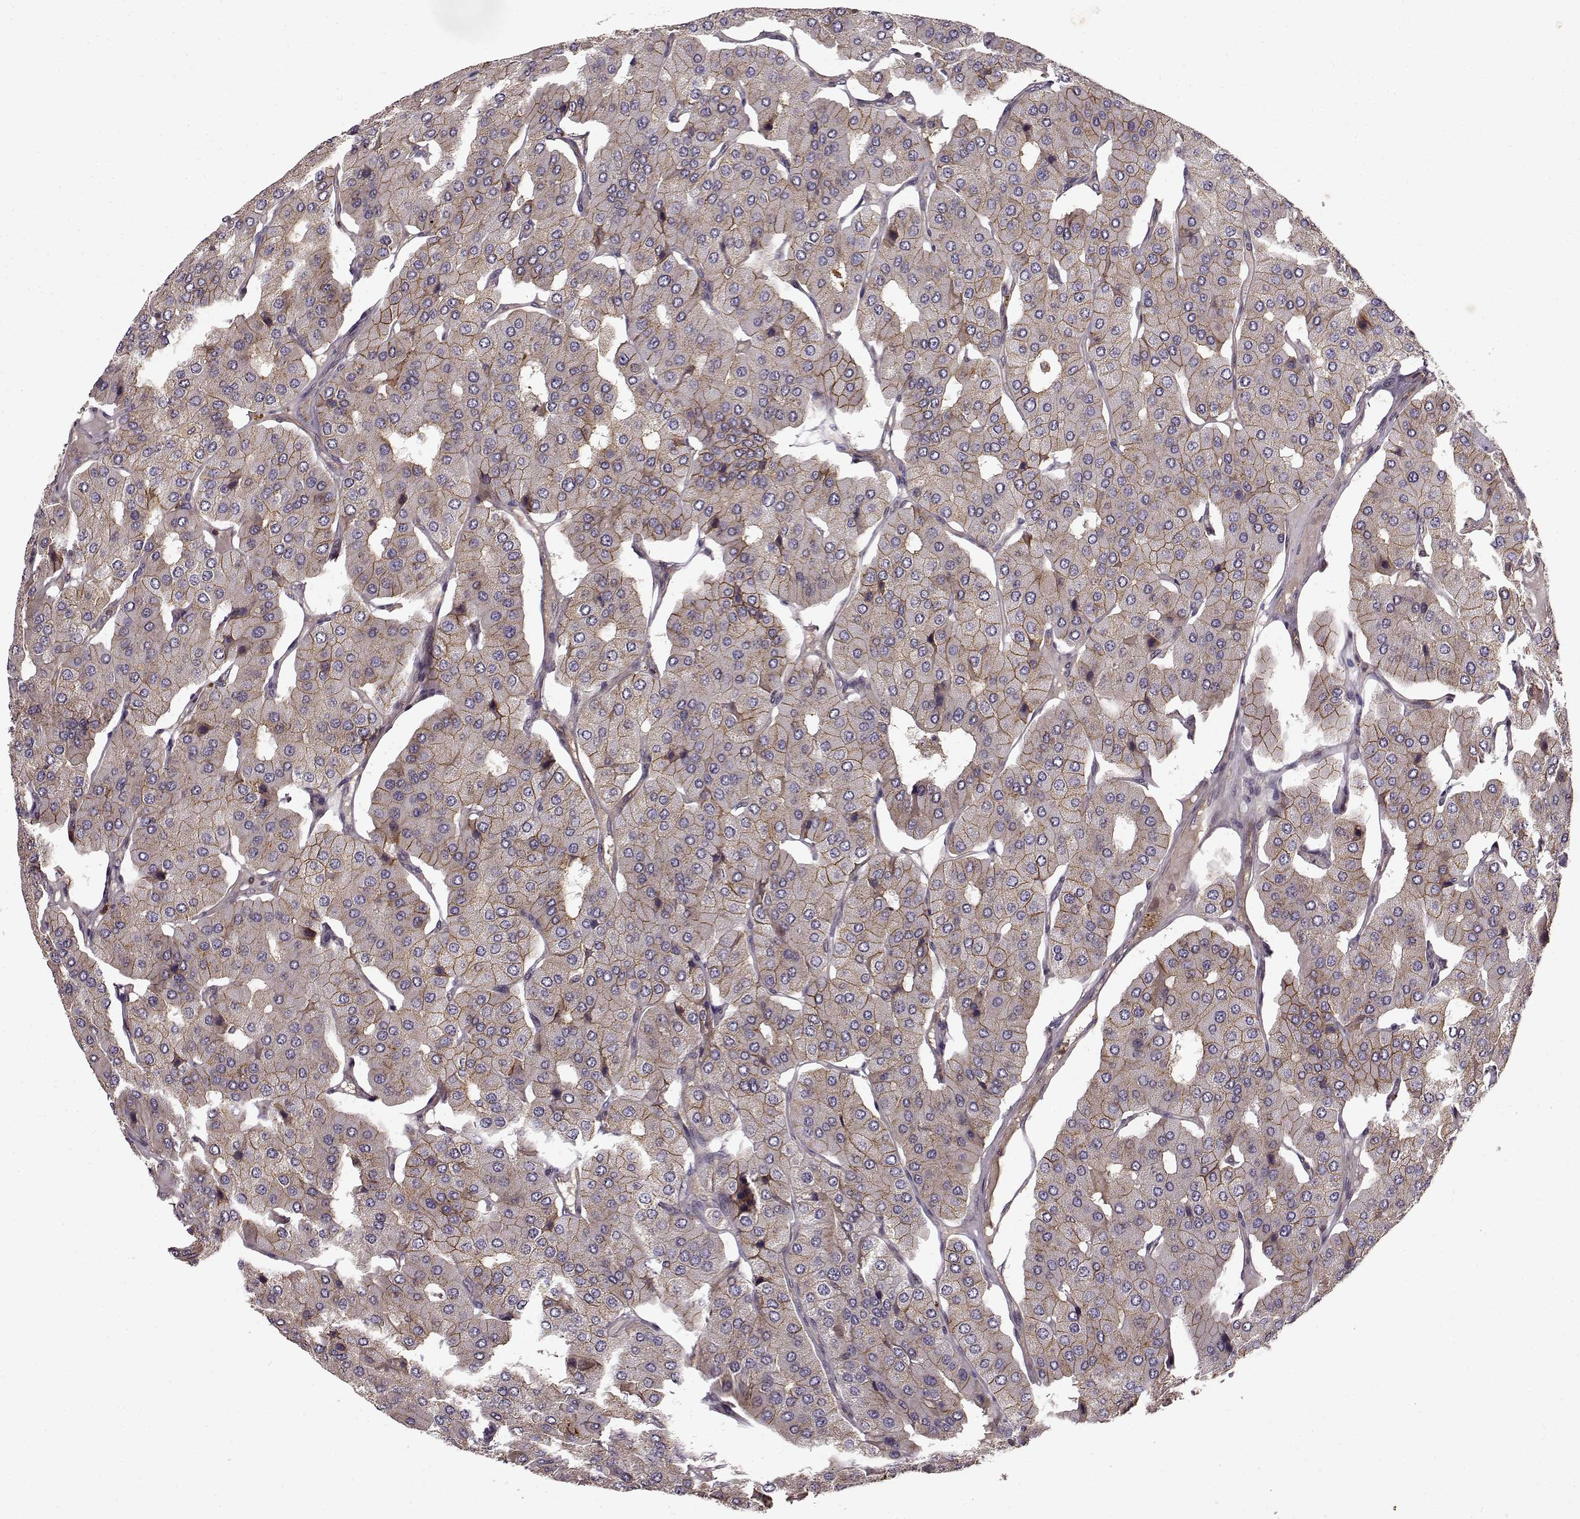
{"staining": {"intensity": "moderate", "quantity": ">75%", "location": "cytoplasmic/membranous"}, "tissue": "parathyroid gland", "cell_type": "Glandular cells", "image_type": "normal", "snomed": [{"axis": "morphology", "description": "Normal tissue, NOS"}, {"axis": "morphology", "description": "Adenoma, NOS"}, {"axis": "topography", "description": "Parathyroid gland"}], "caption": "IHC (DAB (3,3'-diaminobenzidine)) staining of benign parathyroid gland demonstrates moderate cytoplasmic/membranous protein staining in about >75% of glandular cells.", "gene": "IFRD2", "patient": {"sex": "female", "age": 86}}